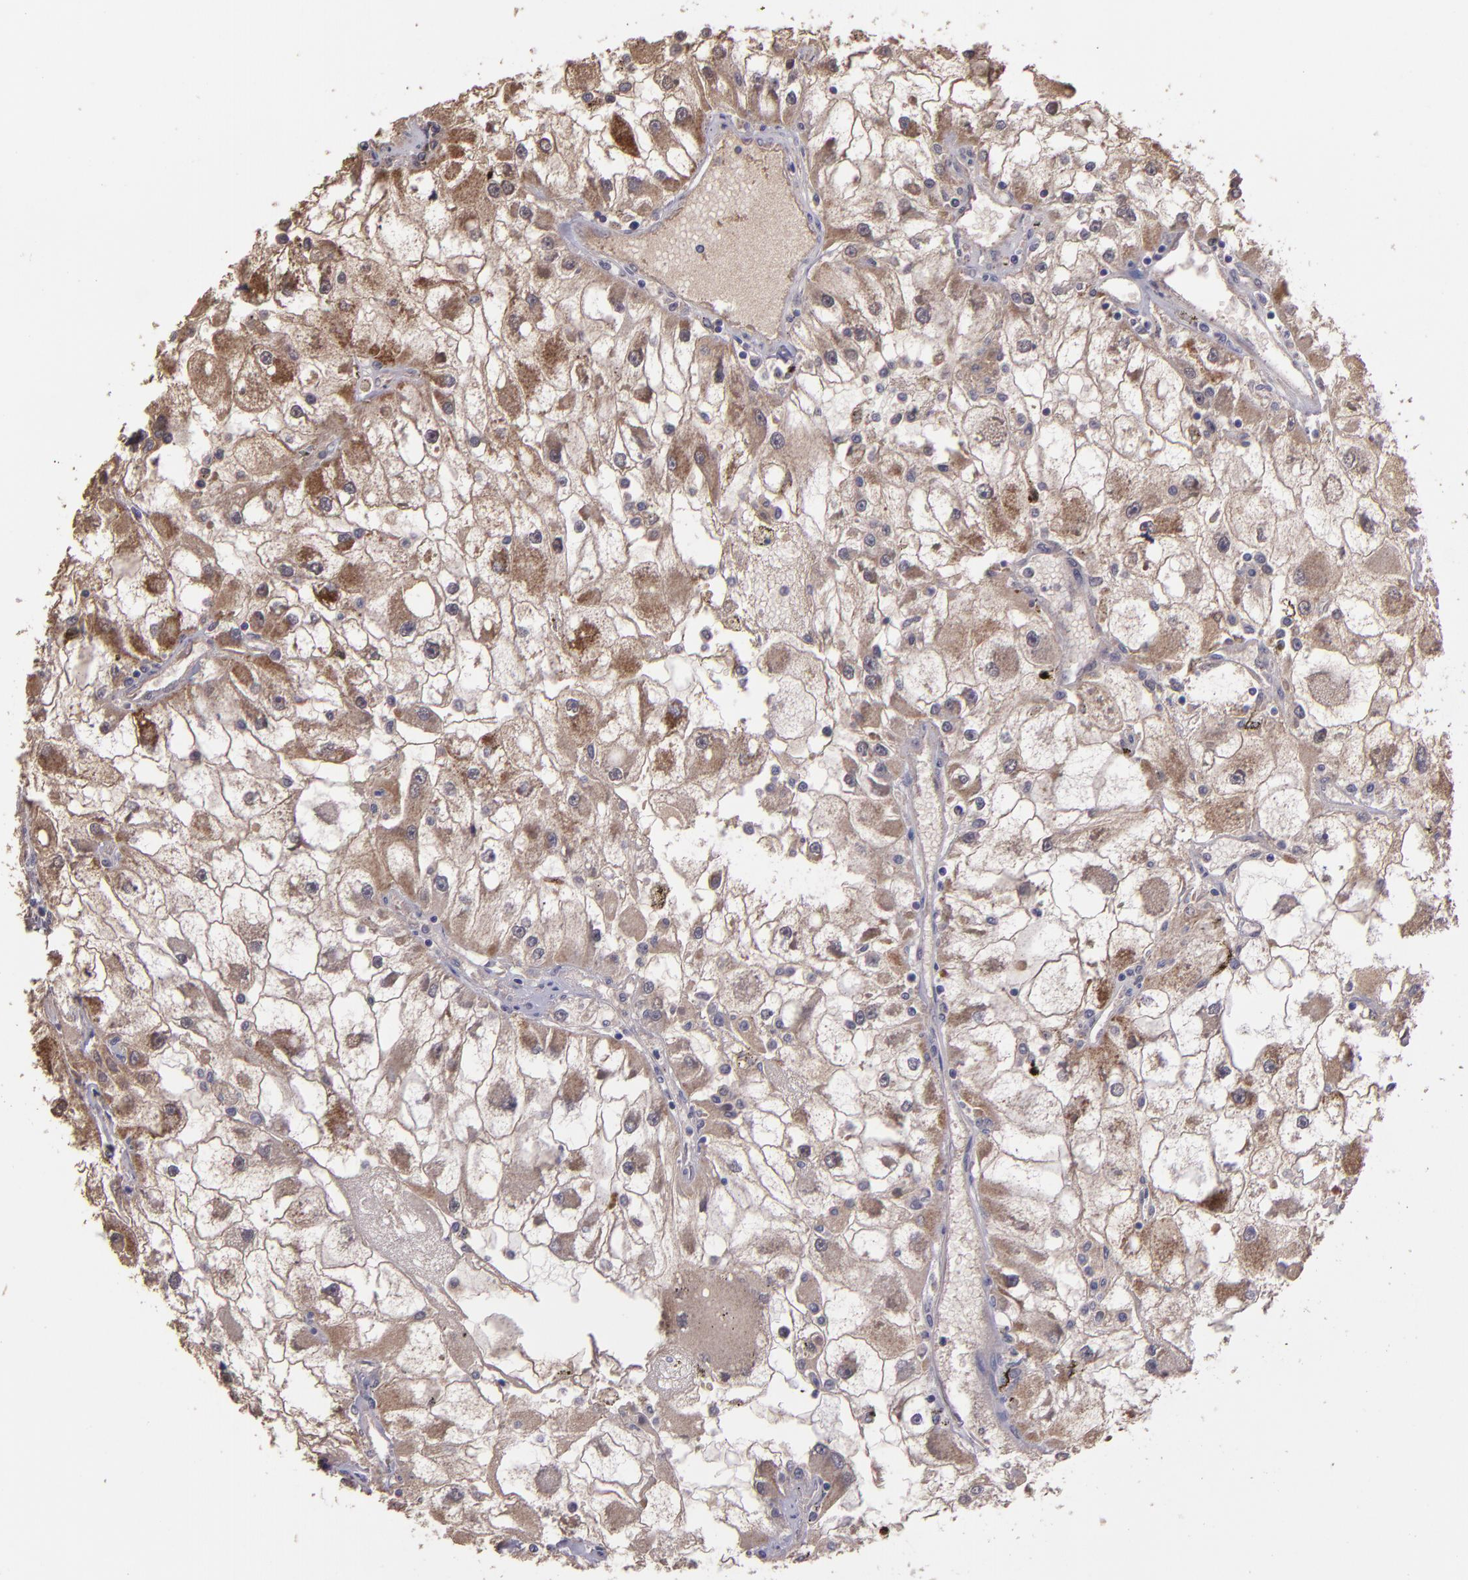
{"staining": {"intensity": "weak", "quantity": "25%-75%", "location": "cytoplasmic/membranous"}, "tissue": "renal cancer", "cell_type": "Tumor cells", "image_type": "cancer", "snomed": [{"axis": "morphology", "description": "Adenocarcinoma, NOS"}, {"axis": "topography", "description": "Kidney"}], "caption": "Tumor cells exhibit low levels of weak cytoplasmic/membranous staining in about 25%-75% of cells in human renal adenocarcinoma.", "gene": "SERPINF2", "patient": {"sex": "female", "age": 73}}